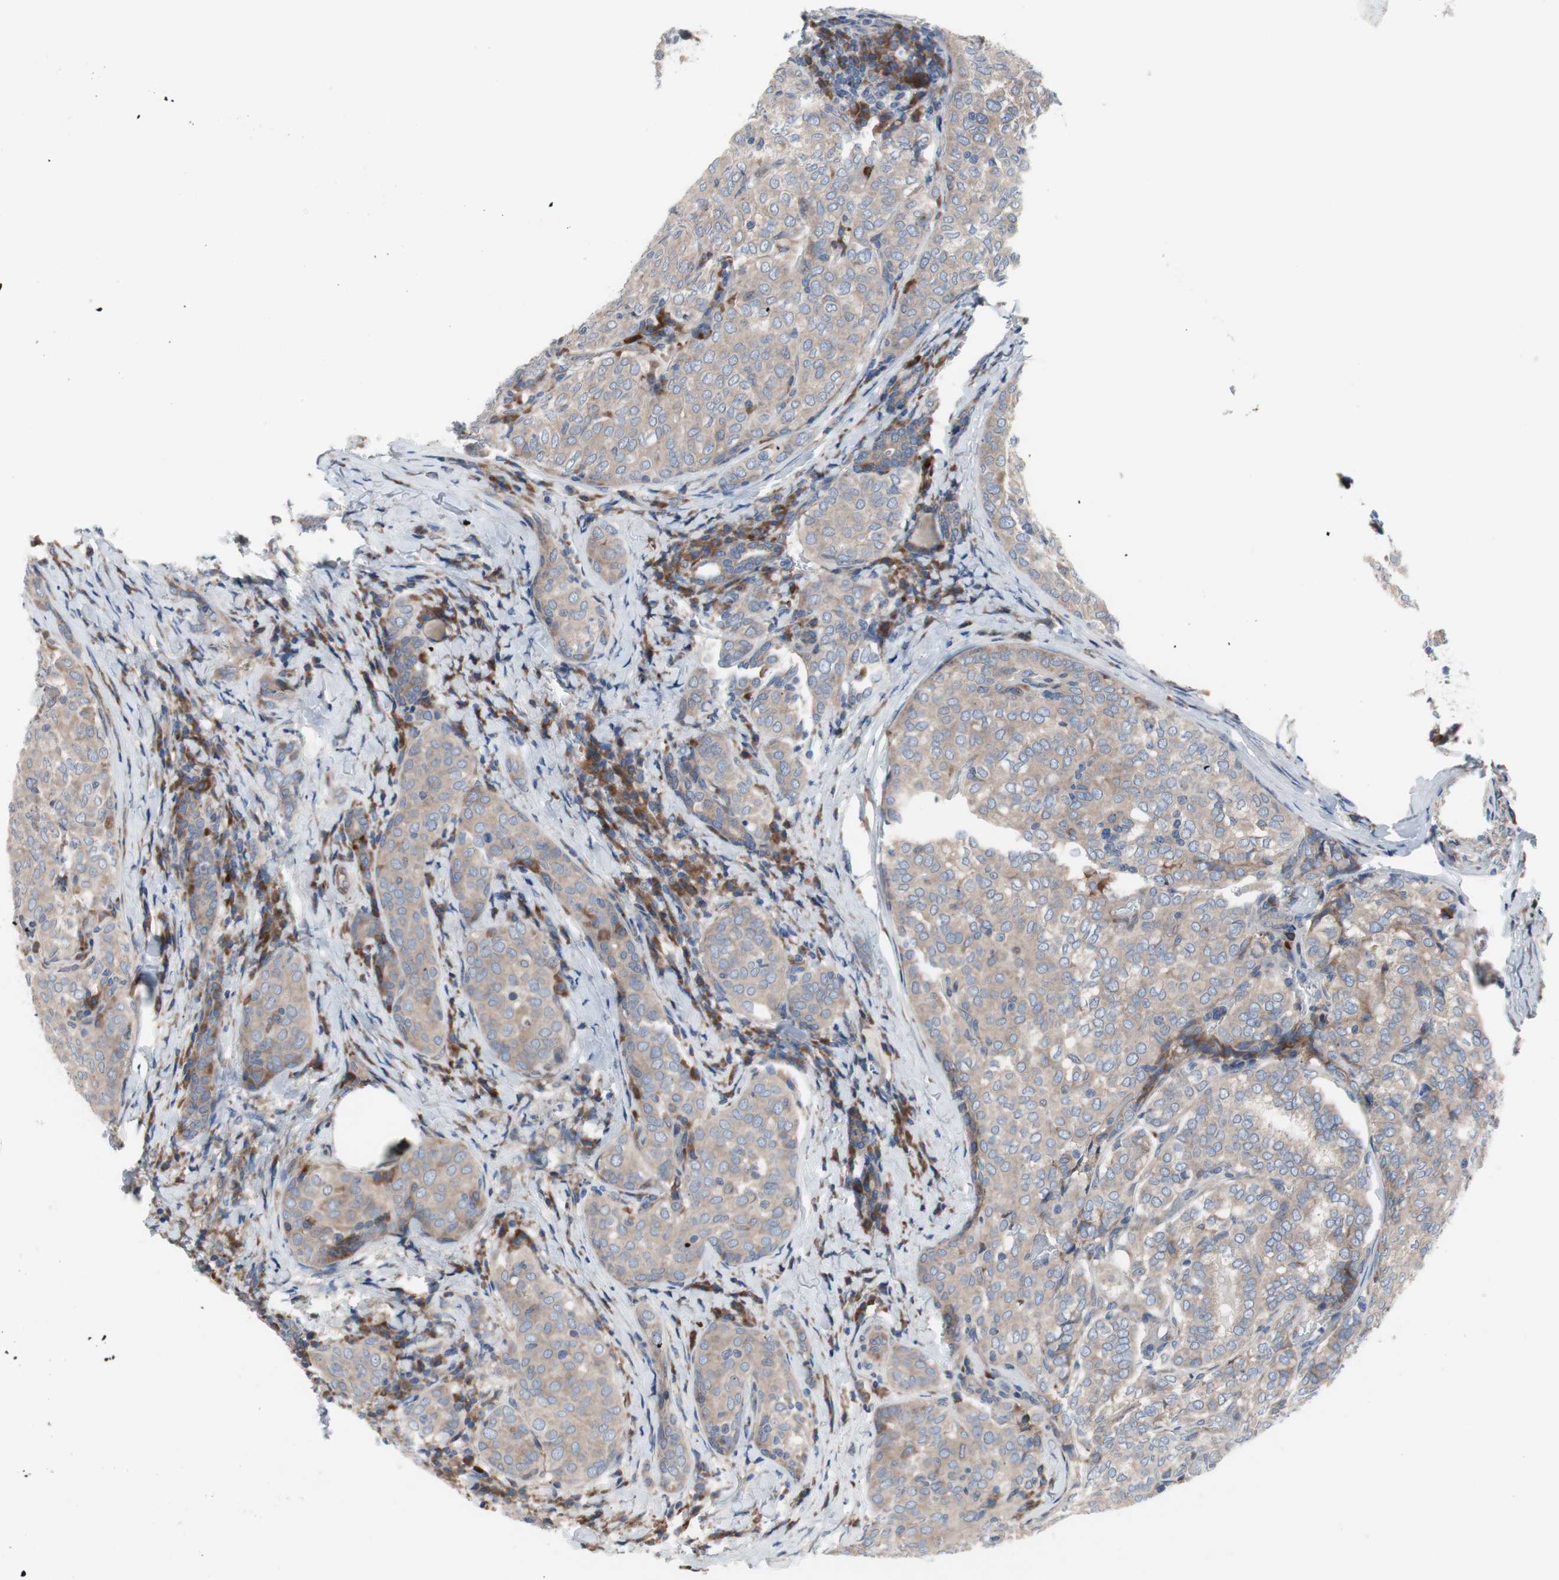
{"staining": {"intensity": "weak", "quantity": ">75%", "location": "cytoplasmic/membranous"}, "tissue": "thyroid cancer", "cell_type": "Tumor cells", "image_type": "cancer", "snomed": [{"axis": "morphology", "description": "Normal tissue, NOS"}, {"axis": "morphology", "description": "Papillary adenocarcinoma, NOS"}, {"axis": "topography", "description": "Thyroid gland"}], "caption": "A brown stain highlights weak cytoplasmic/membranous staining of a protein in papillary adenocarcinoma (thyroid) tumor cells. (DAB IHC, brown staining for protein, blue staining for nuclei).", "gene": "KANSL1", "patient": {"sex": "female", "age": 30}}